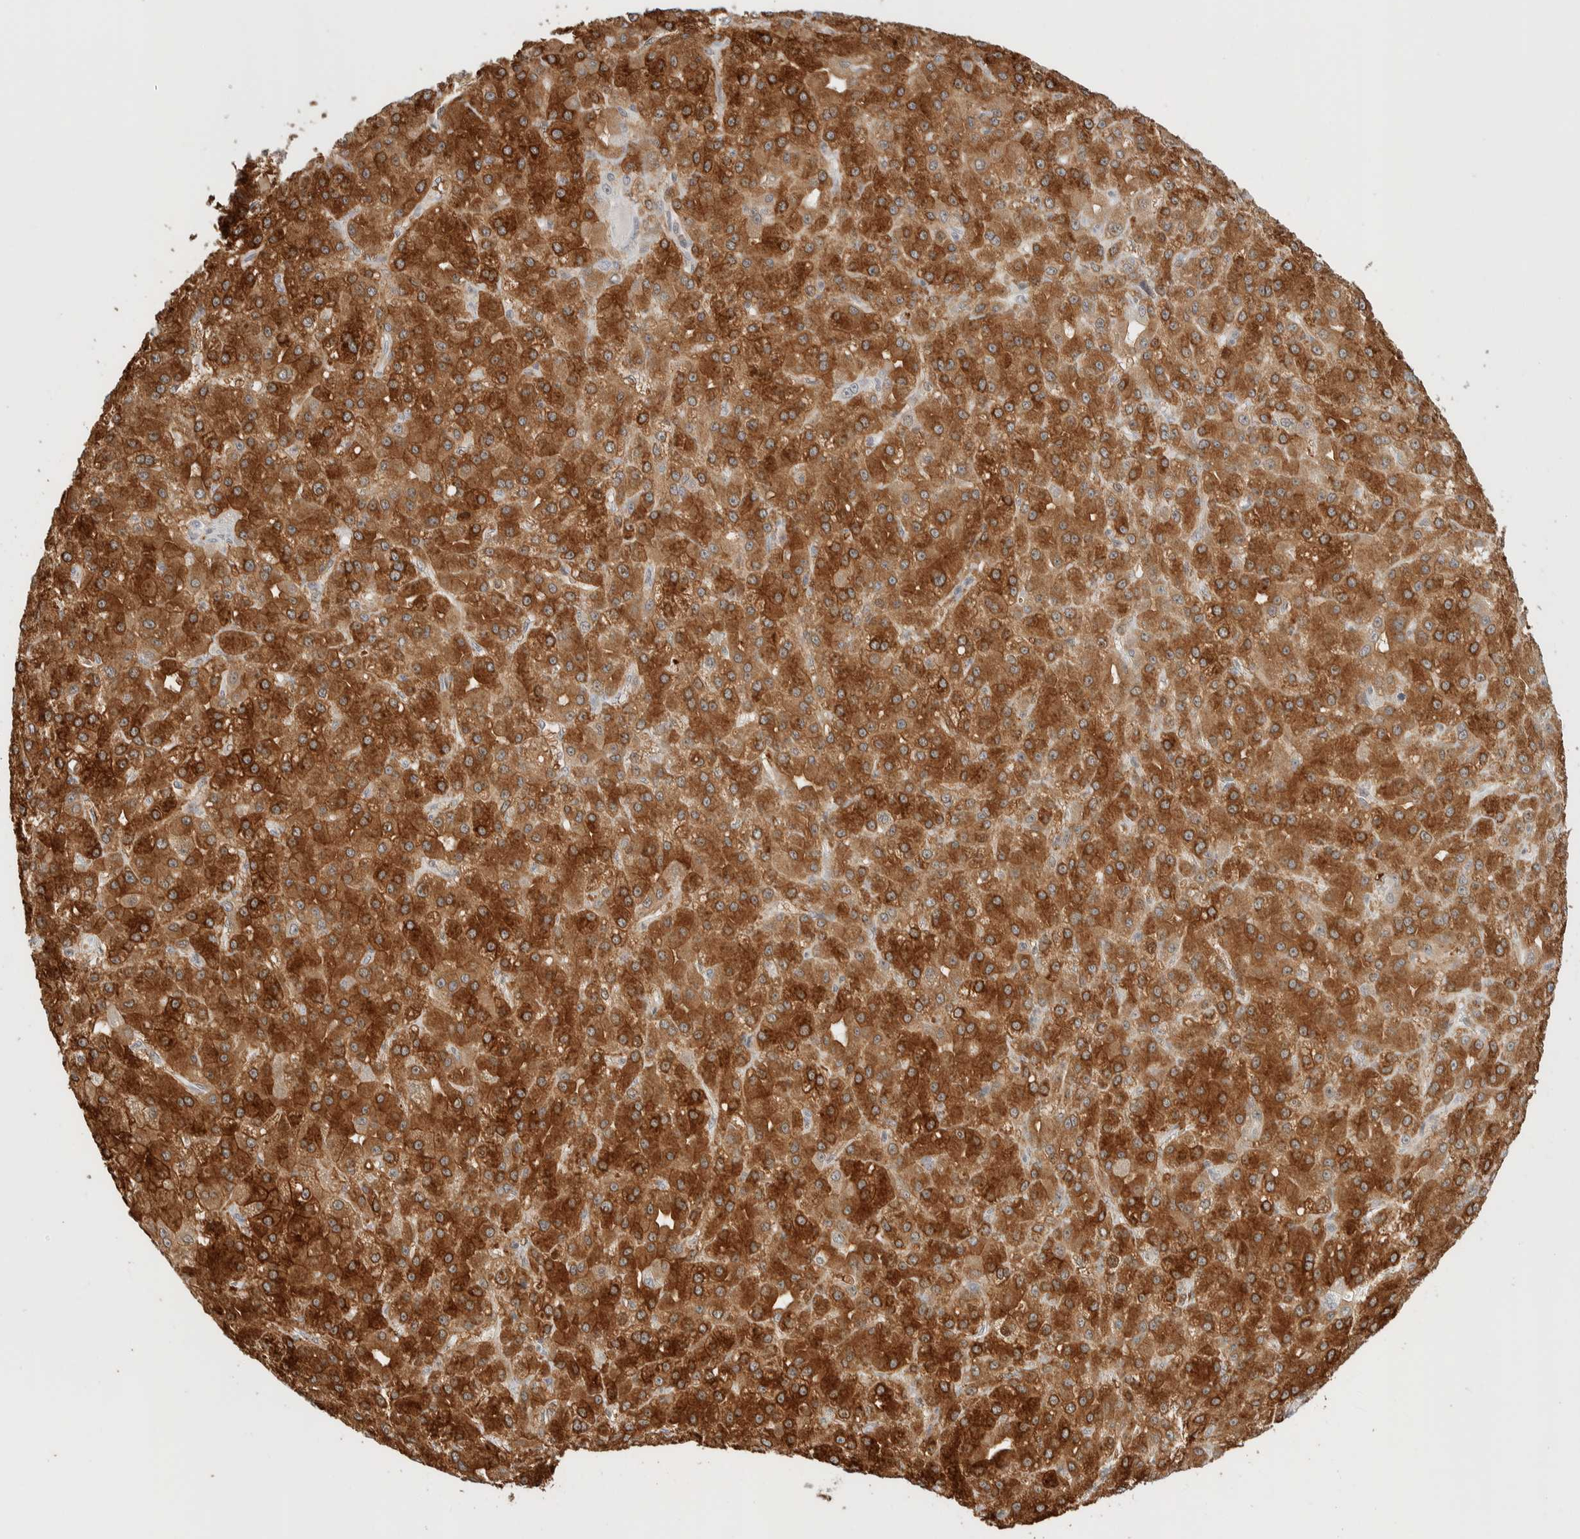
{"staining": {"intensity": "strong", "quantity": ">75%", "location": "cytoplasmic/membranous"}, "tissue": "liver cancer", "cell_type": "Tumor cells", "image_type": "cancer", "snomed": [{"axis": "morphology", "description": "Carcinoma, Hepatocellular, NOS"}, {"axis": "topography", "description": "Liver"}], "caption": "Protein expression analysis of liver hepatocellular carcinoma displays strong cytoplasmic/membranous expression in about >75% of tumor cells.", "gene": "ZBTB2", "patient": {"sex": "male", "age": 67}}